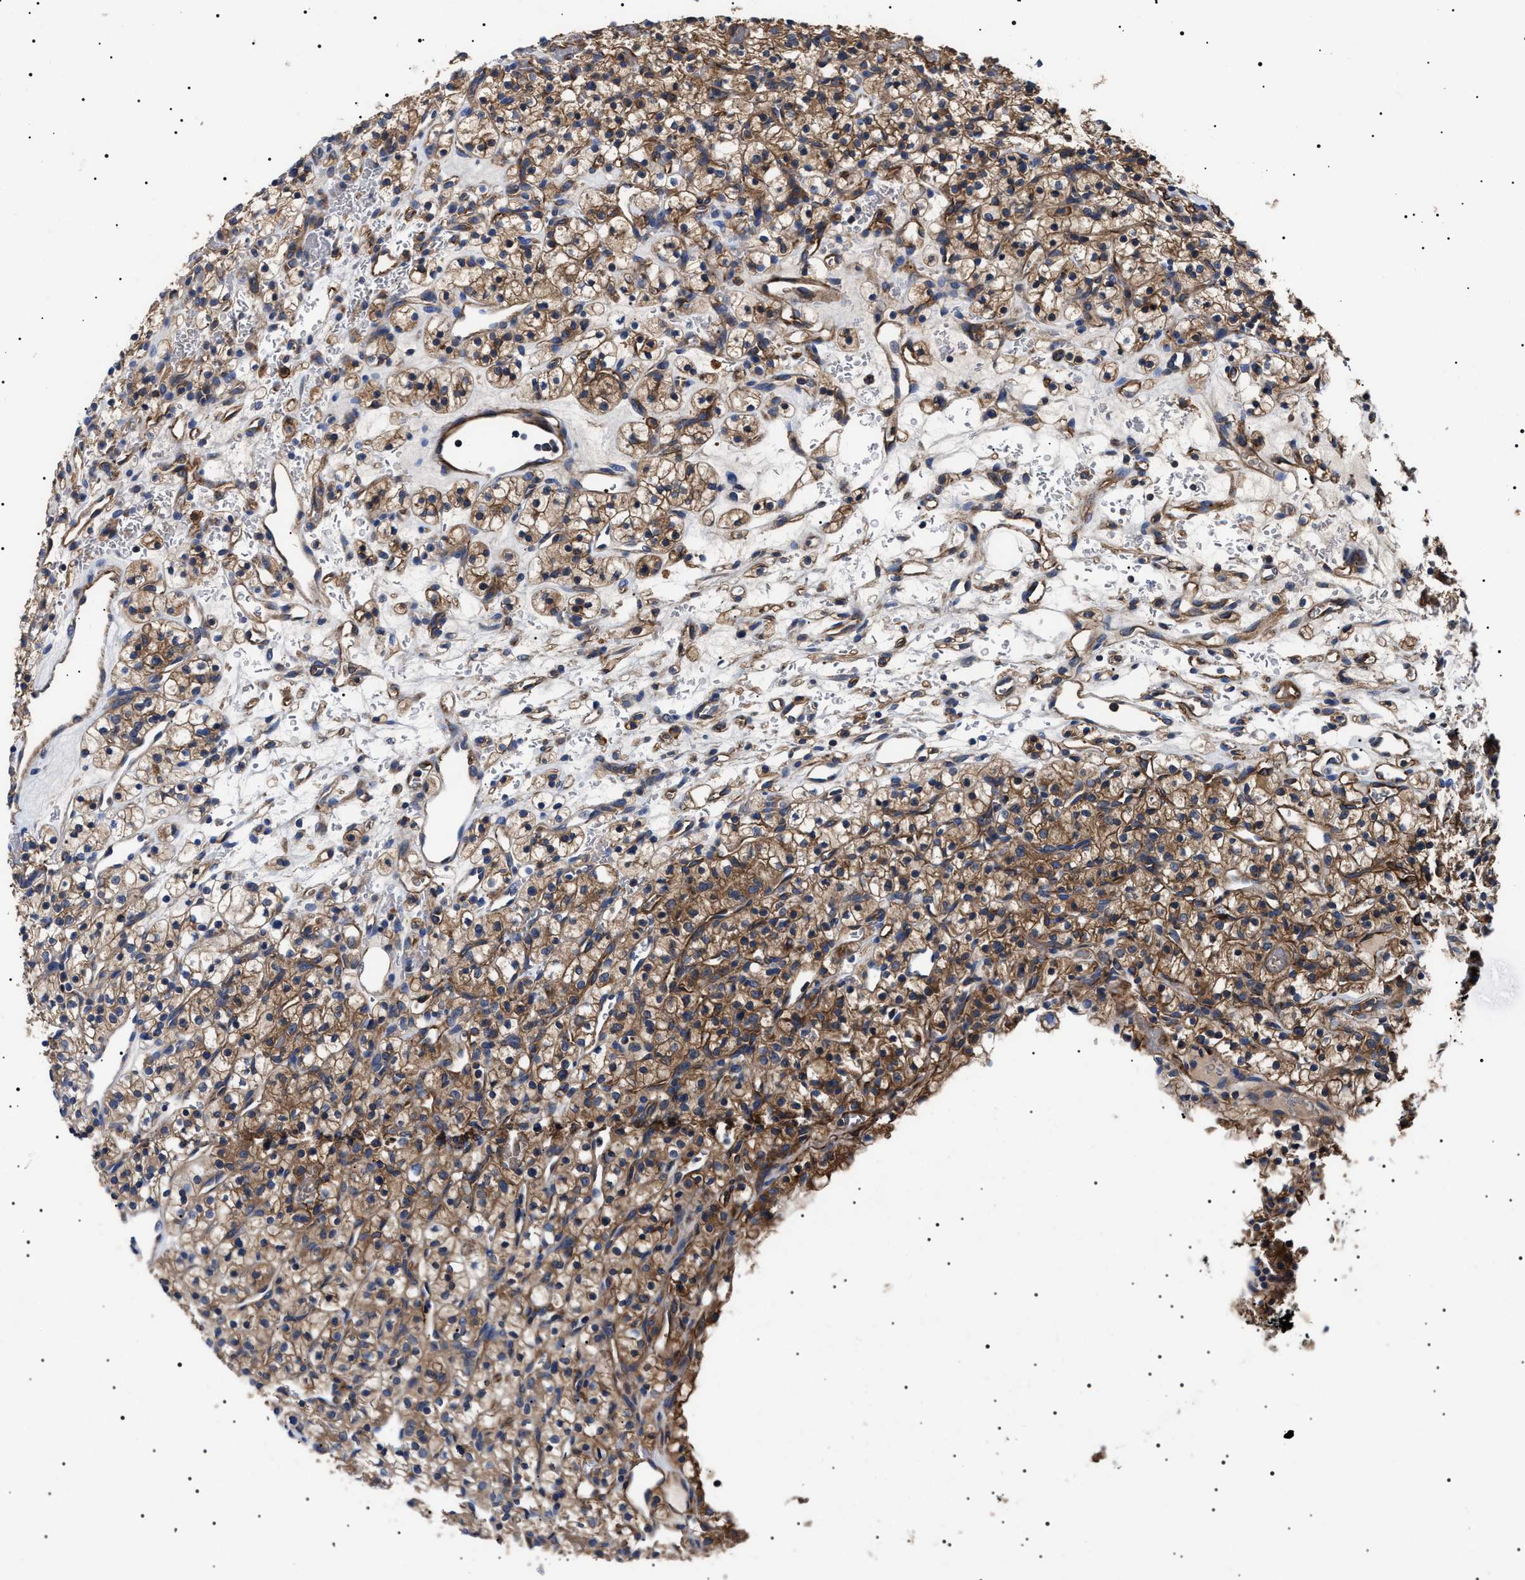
{"staining": {"intensity": "moderate", "quantity": ">75%", "location": "cytoplasmic/membranous"}, "tissue": "renal cancer", "cell_type": "Tumor cells", "image_type": "cancer", "snomed": [{"axis": "morphology", "description": "Adenocarcinoma, NOS"}, {"axis": "topography", "description": "Kidney"}], "caption": "Tumor cells exhibit medium levels of moderate cytoplasmic/membranous positivity in approximately >75% of cells in renal adenocarcinoma.", "gene": "TPP2", "patient": {"sex": "female", "age": 57}}